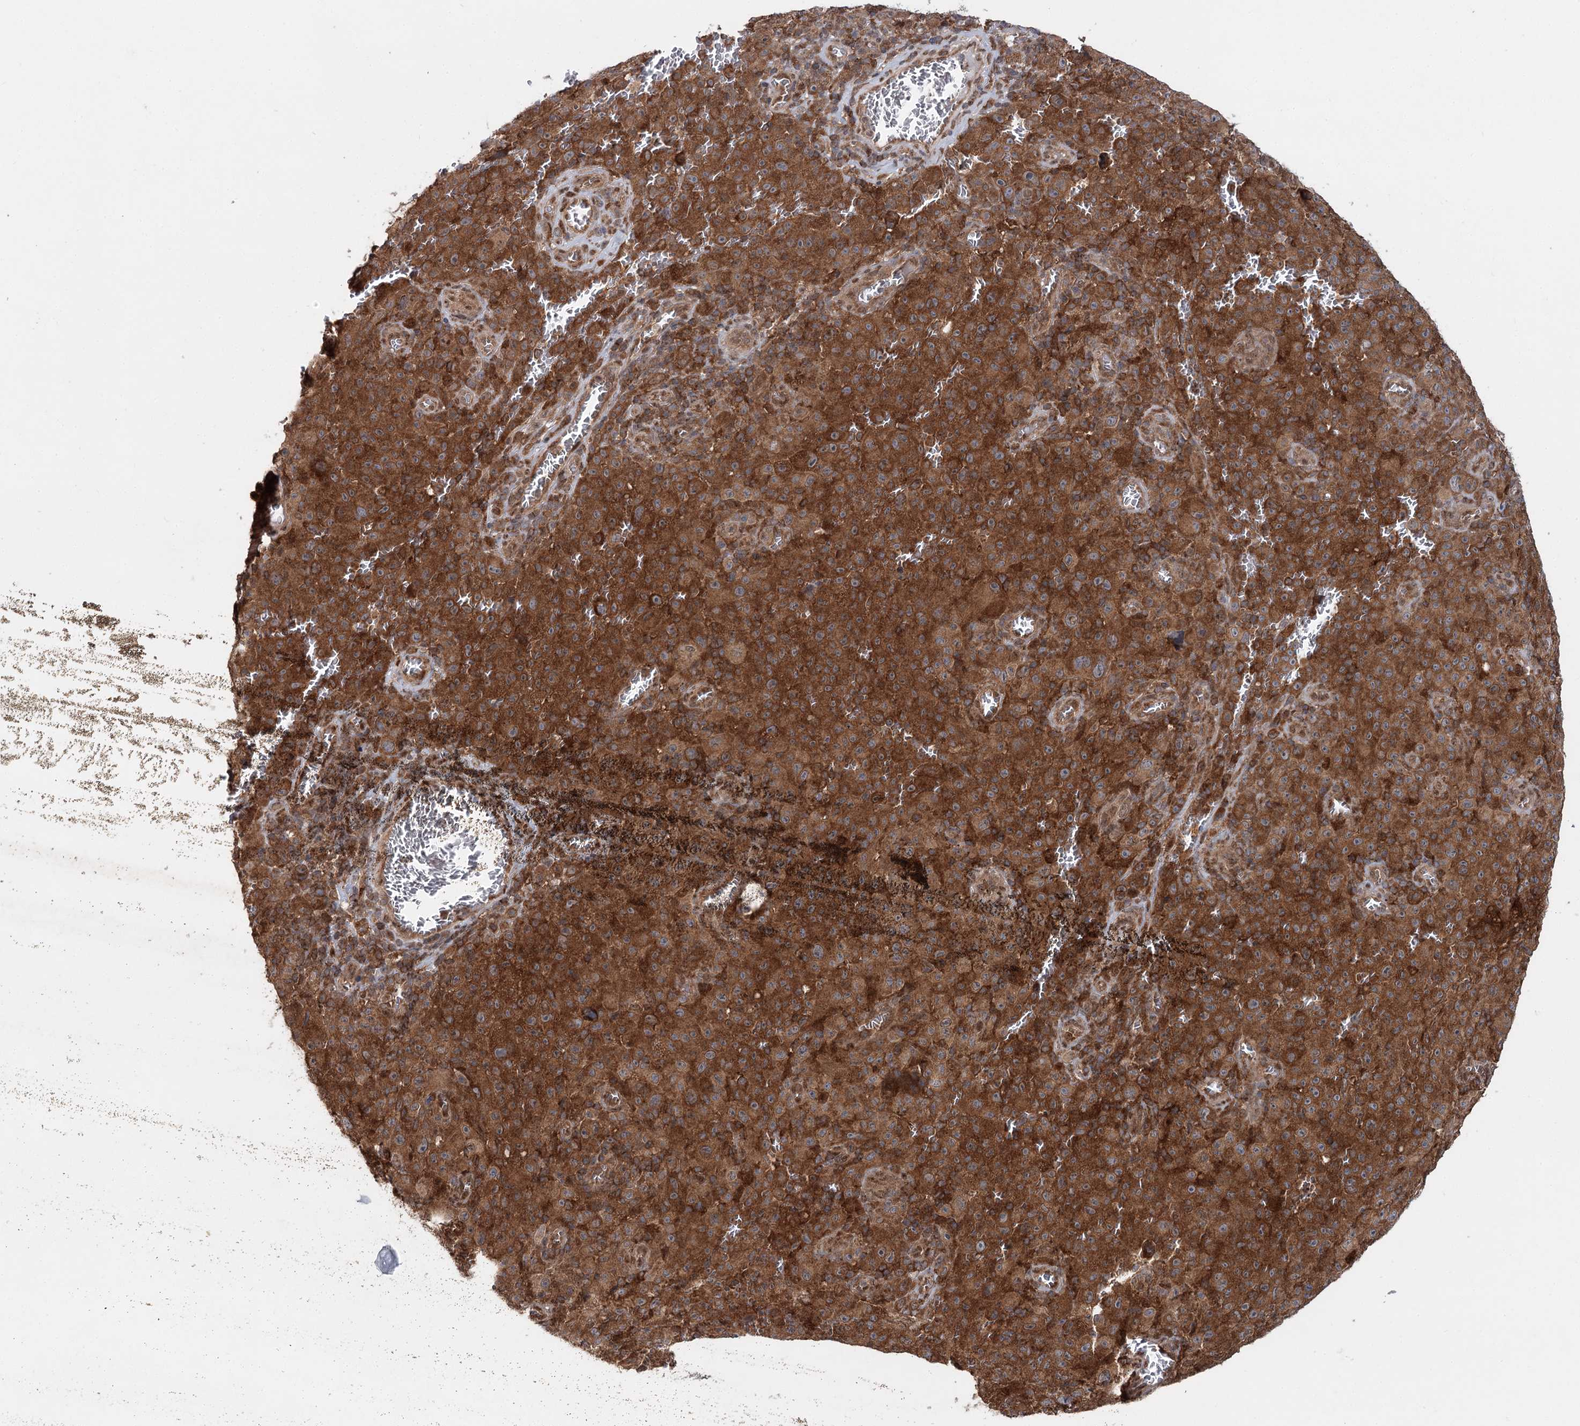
{"staining": {"intensity": "strong", "quantity": ">75%", "location": "cytoplasmic/membranous"}, "tissue": "melanoma", "cell_type": "Tumor cells", "image_type": "cancer", "snomed": [{"axis": "morphology", "description": "Malignant melanoma, NOS"}, {"axis": "topography", "description": "Skin"}], "caption": "Immunohistochemistry photomicrograph of neoplastic tissue: human melanoma stained using immunohistochemistry shows high levels of strong protein expression localized specifically in the cytoplasmic/membranous of tumor cells, appearing as a cytoplasmic/membranous brown color.", "gene": "C12orf4", "patient": {"sex": "female", "age": 82}}